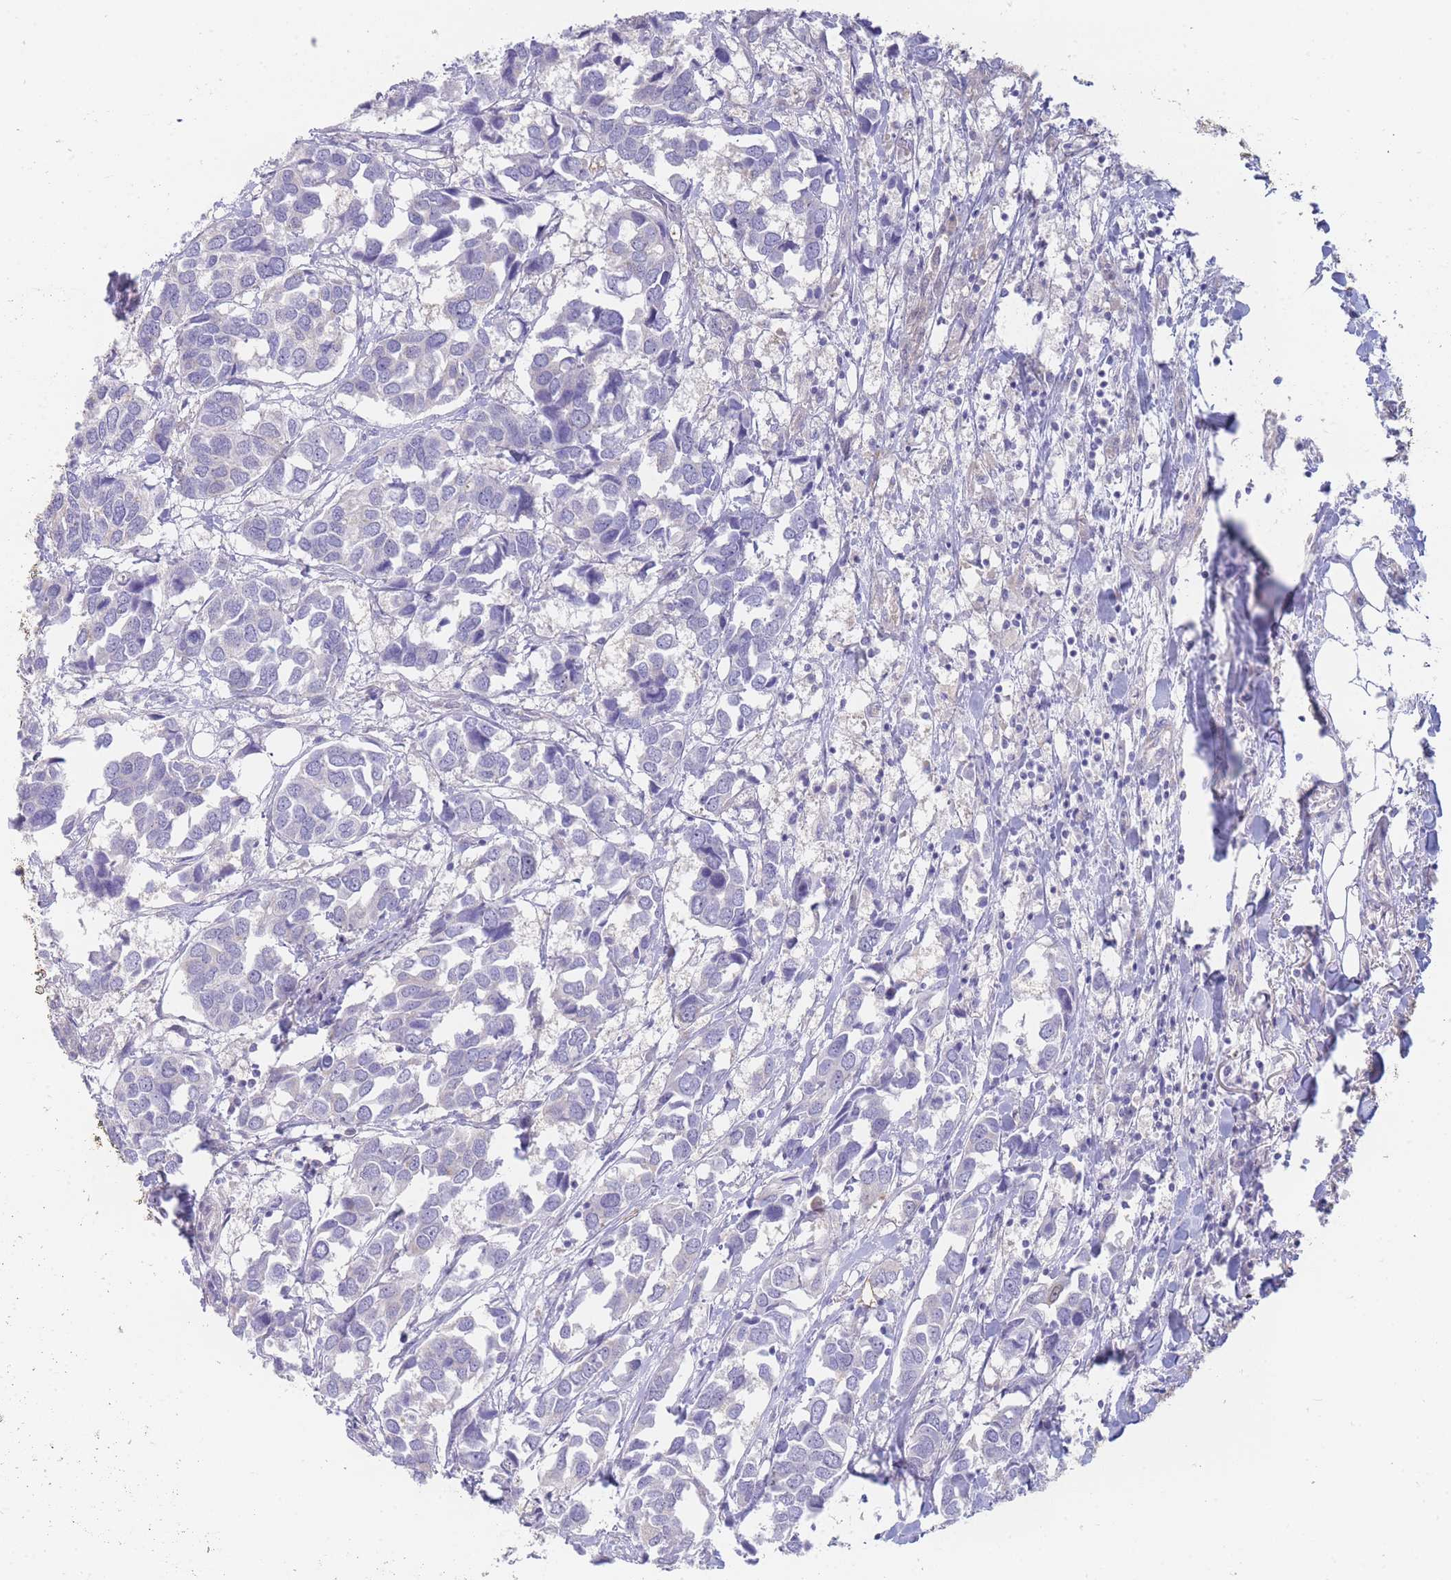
{"staining": {"intensity": "negative", "quantity": "none", "location": "none"}, "tissue": "breast cancer", "cell_type": "Tumor cells", "image_type": "cancer", "snomed": [{"axis": "morphology", "description": "Duct carcinoma"}, {"axis": "topography", "description": "Breast"}], "caption": "An image of human breast intraductal carcinoma is negative for staining in tumor cells.", "gene": "SUGT1", "patient": {"sex": "female", "age": 83}}